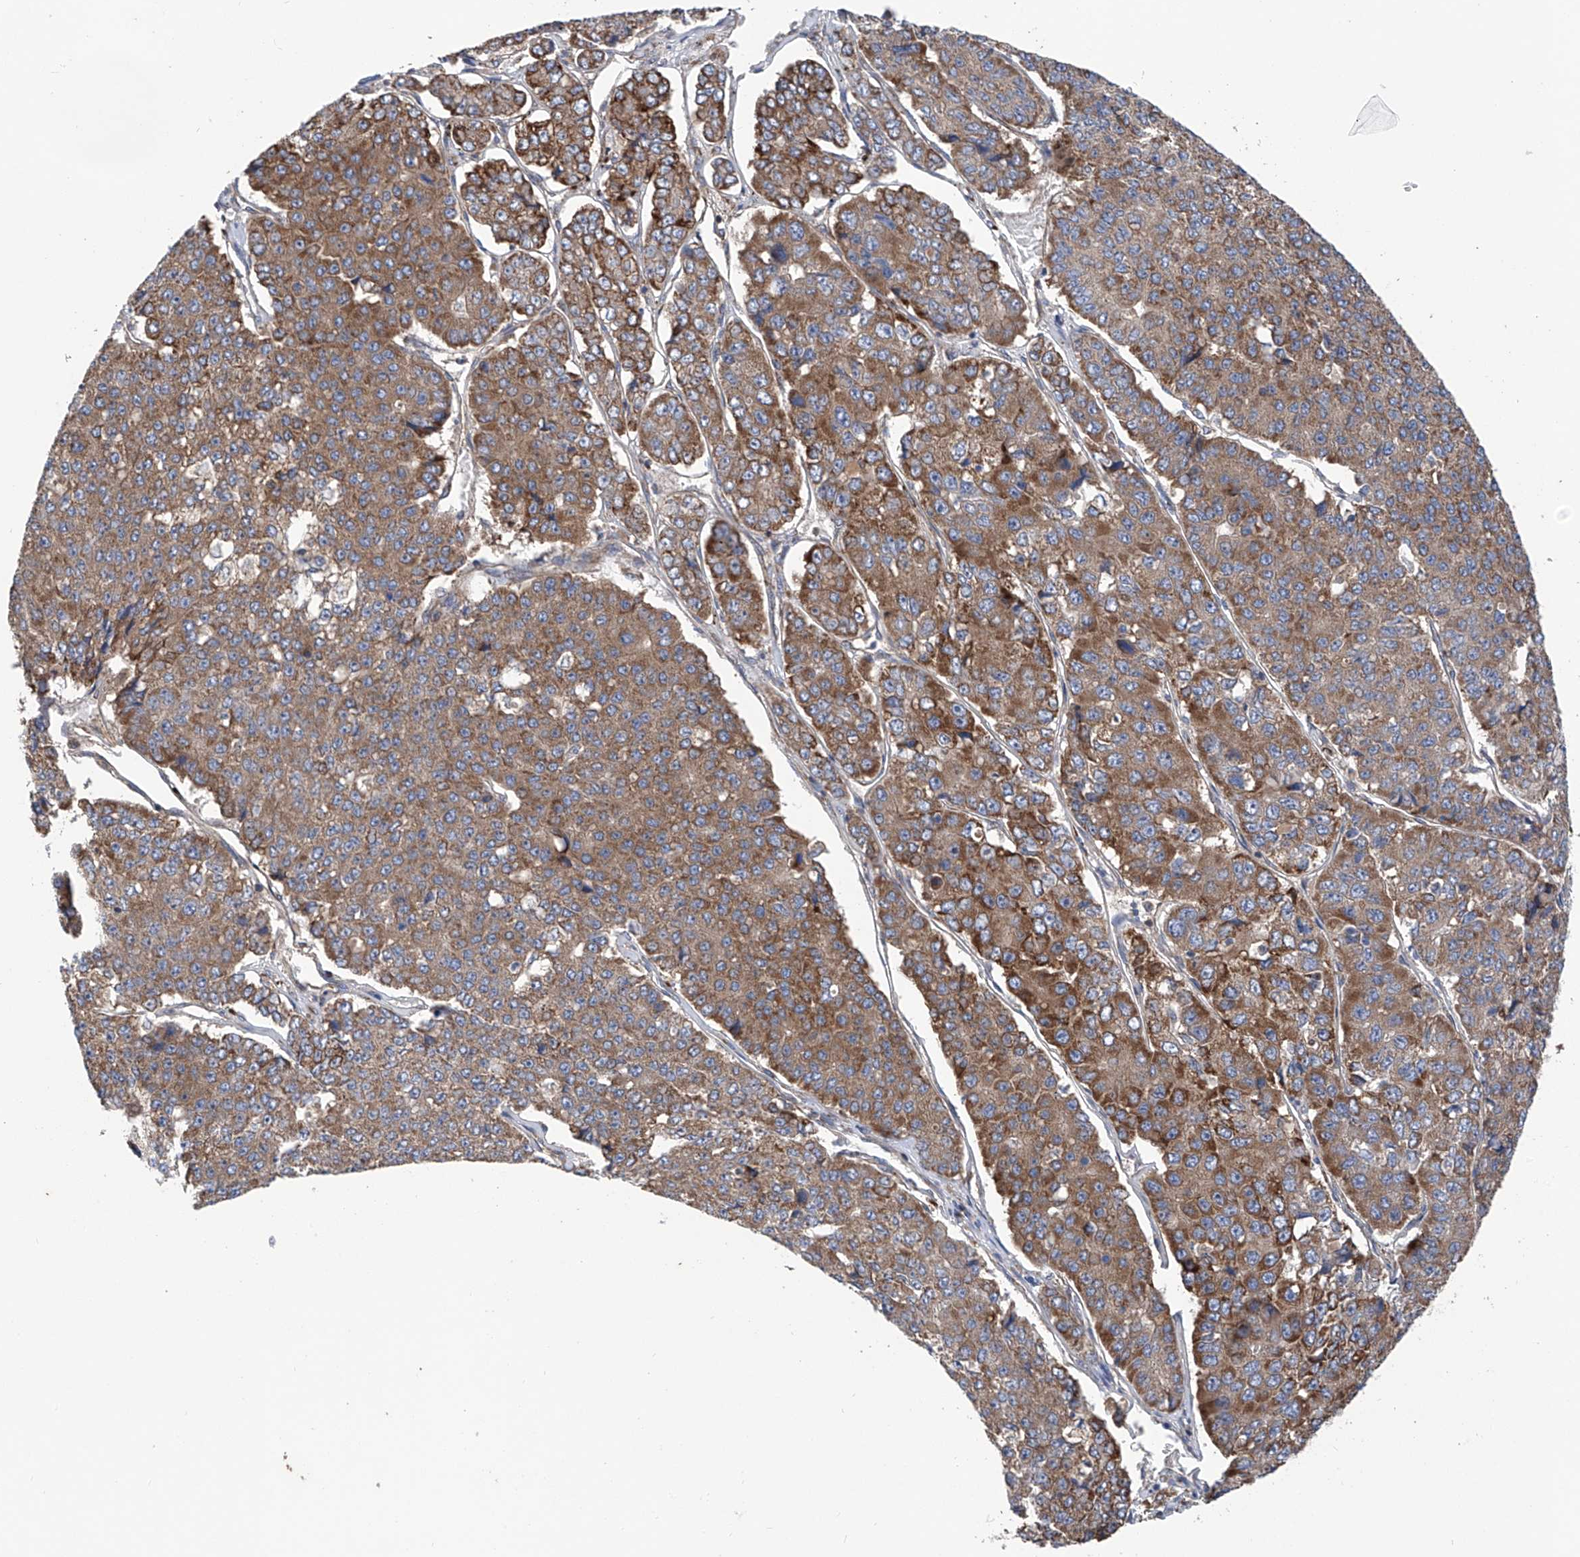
{"staining": {"intensity": "moderate", "quantity": ">75%", "location": "cytoplasmic/membranous"}, "tissue": "pancreatic cancer", "cell_type": "Tumor cells", "image_type": "cancer", "snomed": [{"axis": "morphology", "description": "Adenocarcinoma, NOS"}, {"axis": "topography", "description": "Pancreas"}], "caption": "Tumor cells exhibit medium levels of moderate cytoplasmic/membranous expression in about >75% of cells in adenocarcinoma (pancreatic).", "gene": "ASCC3", "patient": {"sex": "male", "age": 50}}